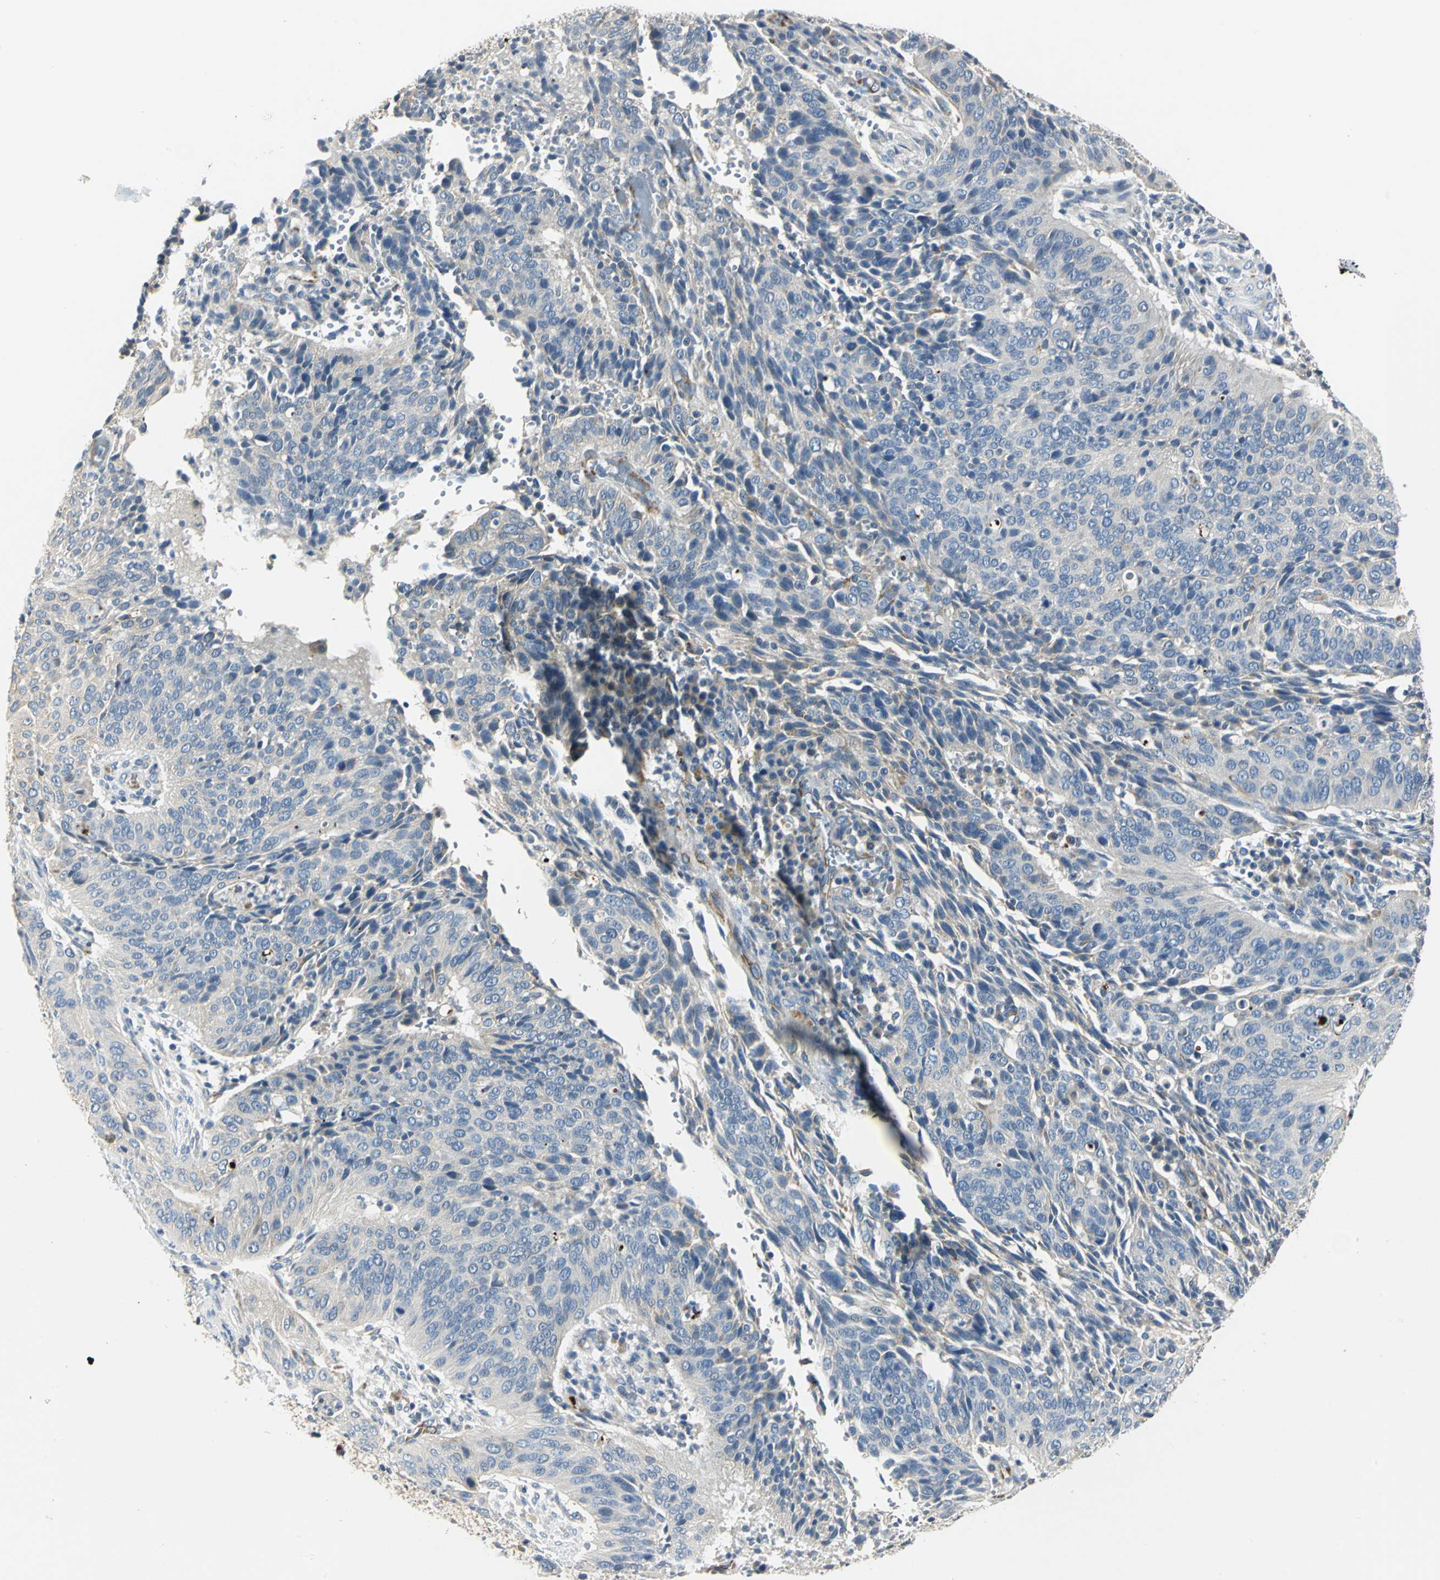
{"staining": {"intensity": "weak", "quantity": "25%-75%", "location": "cytoplasmic/membranous"}, "tissue": "cervical cancer", "cell_type": "Tumor cells", "image_type": "cancer", "snomed": [{"axis": "morphology", "description": "Squamous cell carcinoma, NOS"}, {"axis": "topography", "description": "Cervix"}], "caption": "Tumor cells reveal low levels of weak cytoplasmic/membranous expression in about 25%-75% of cells in human cervical cancer (squamous cell carcinoma).", "gene": "B3GNT2", "patient": {"sex": "female", "age": 39}}